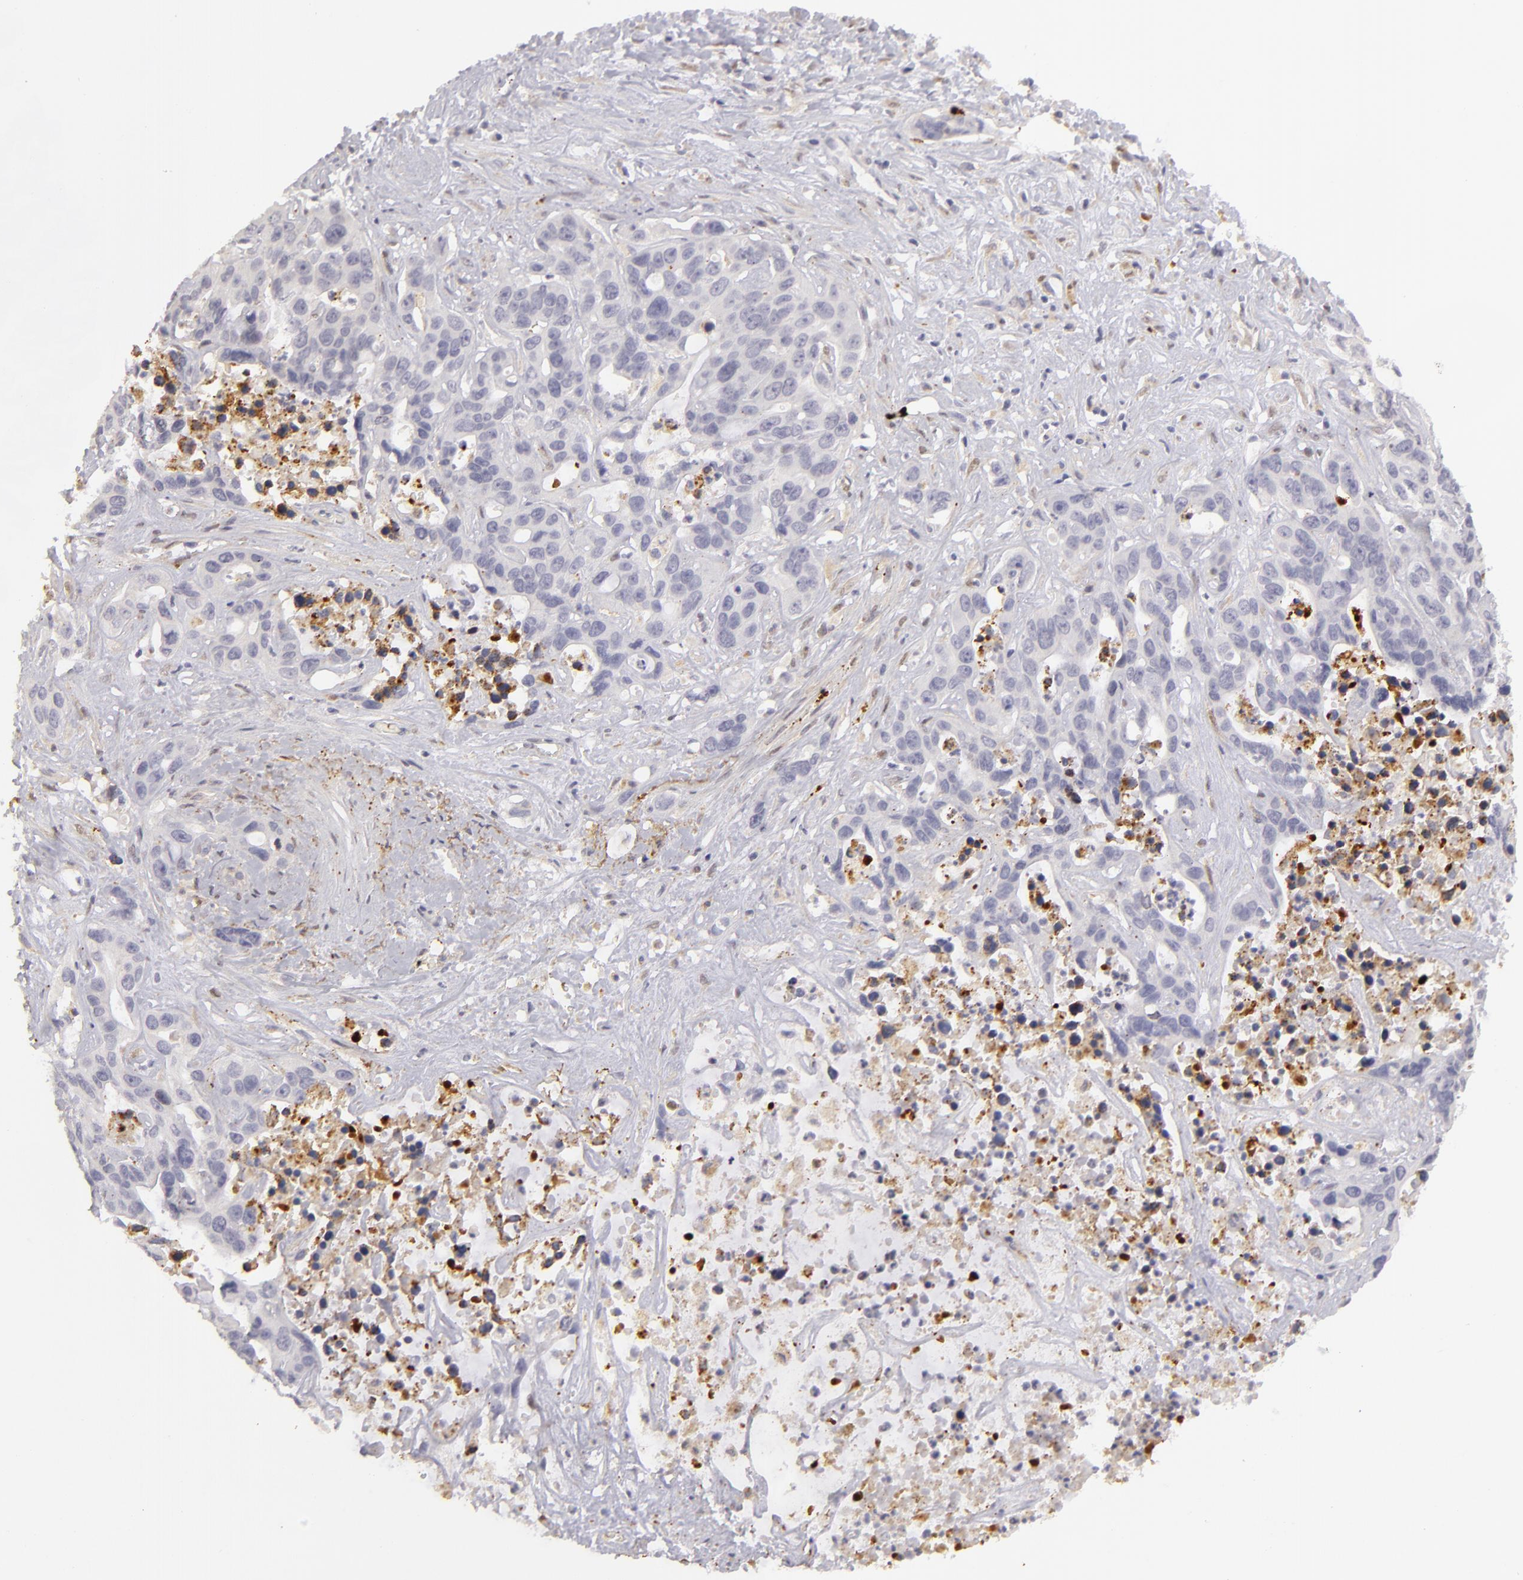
{"staining": {"intensity": "negative", "quantity": "none", "location": "none"}, "tissue": "liver cancer", "cell_type": "Tumor cells", "image_type": "cancer", "snomed": [{"axis": "morphology", "description": "Cholangiocarcinoma"}, {"axis": "topography", "description": "Liver"}], "caption": "Immunohistochemical staining of cholangiocarcinoma (liver) shows no significant positivity in tumor cells. (DAB immunohistochemistry (IHC) visualized using brightfield microscopy, high magnification).", "gene": "EFS", "patient": {"sex": "female", "age": 65}}